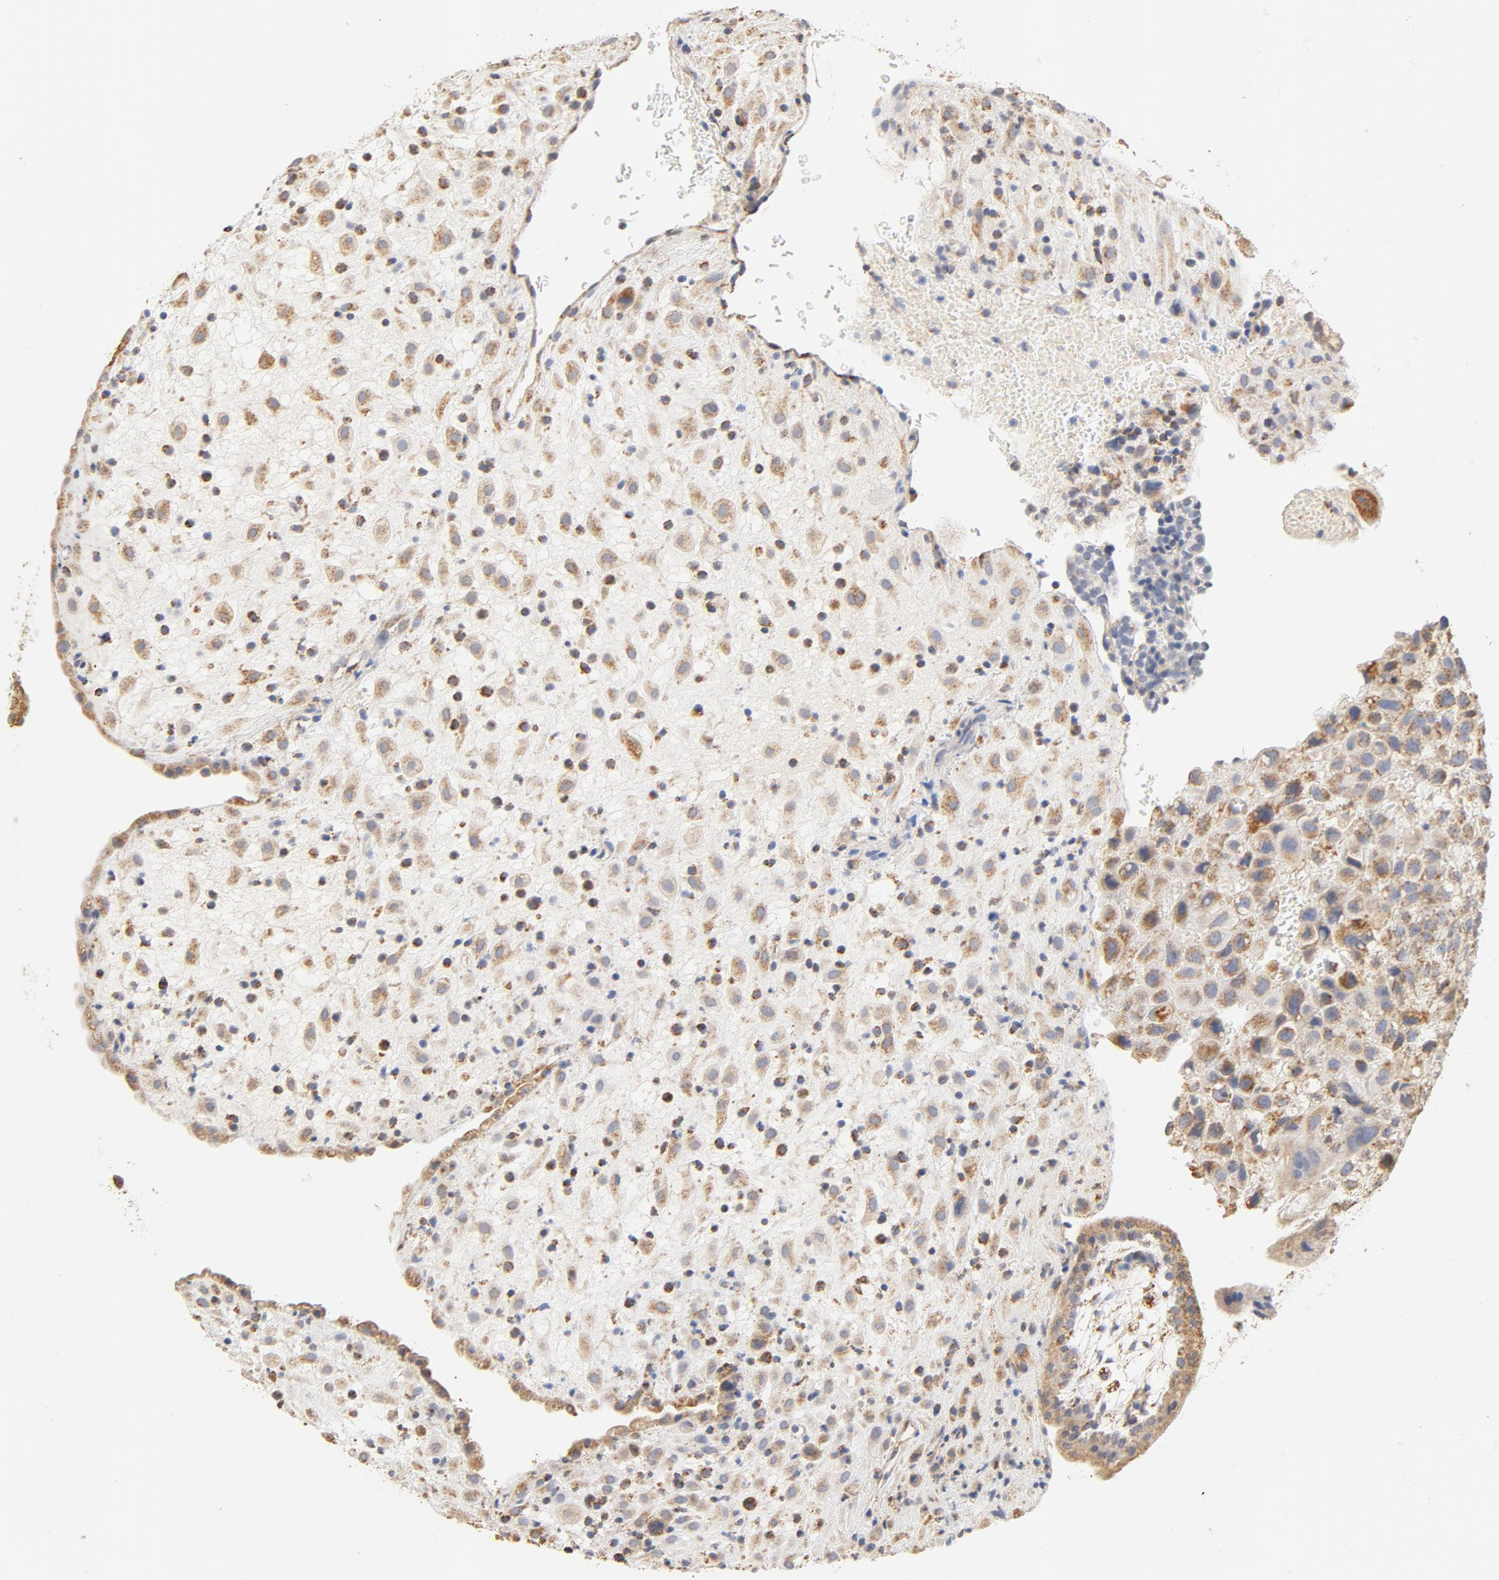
{"staining": {"intensity": "moderate", "quantity": ">75%", "location": "cytoplasmic/membranous"}, "tissue": "placenta", "cell_type": "Decidual cells", "image_type": "normal", "snomed": [{"axis": "morphology", "description": "Normal tissue, NOS"}, {"axis": "topography", "description": "Placenta"}], "caption": "A high-resolution micrograph shows IHC staining of normal placenta, which reveals moderate cytoplasmic/membranous expression in about >75% of decidual cells. Using DAB (3,3'-diaminobenzidine) (brown) and hematoxylin (blue) stains, captured at high magnification using brightfield microscopy.", "gene": "COX4I1", "patient": {"sex": "female", "age": 35}}